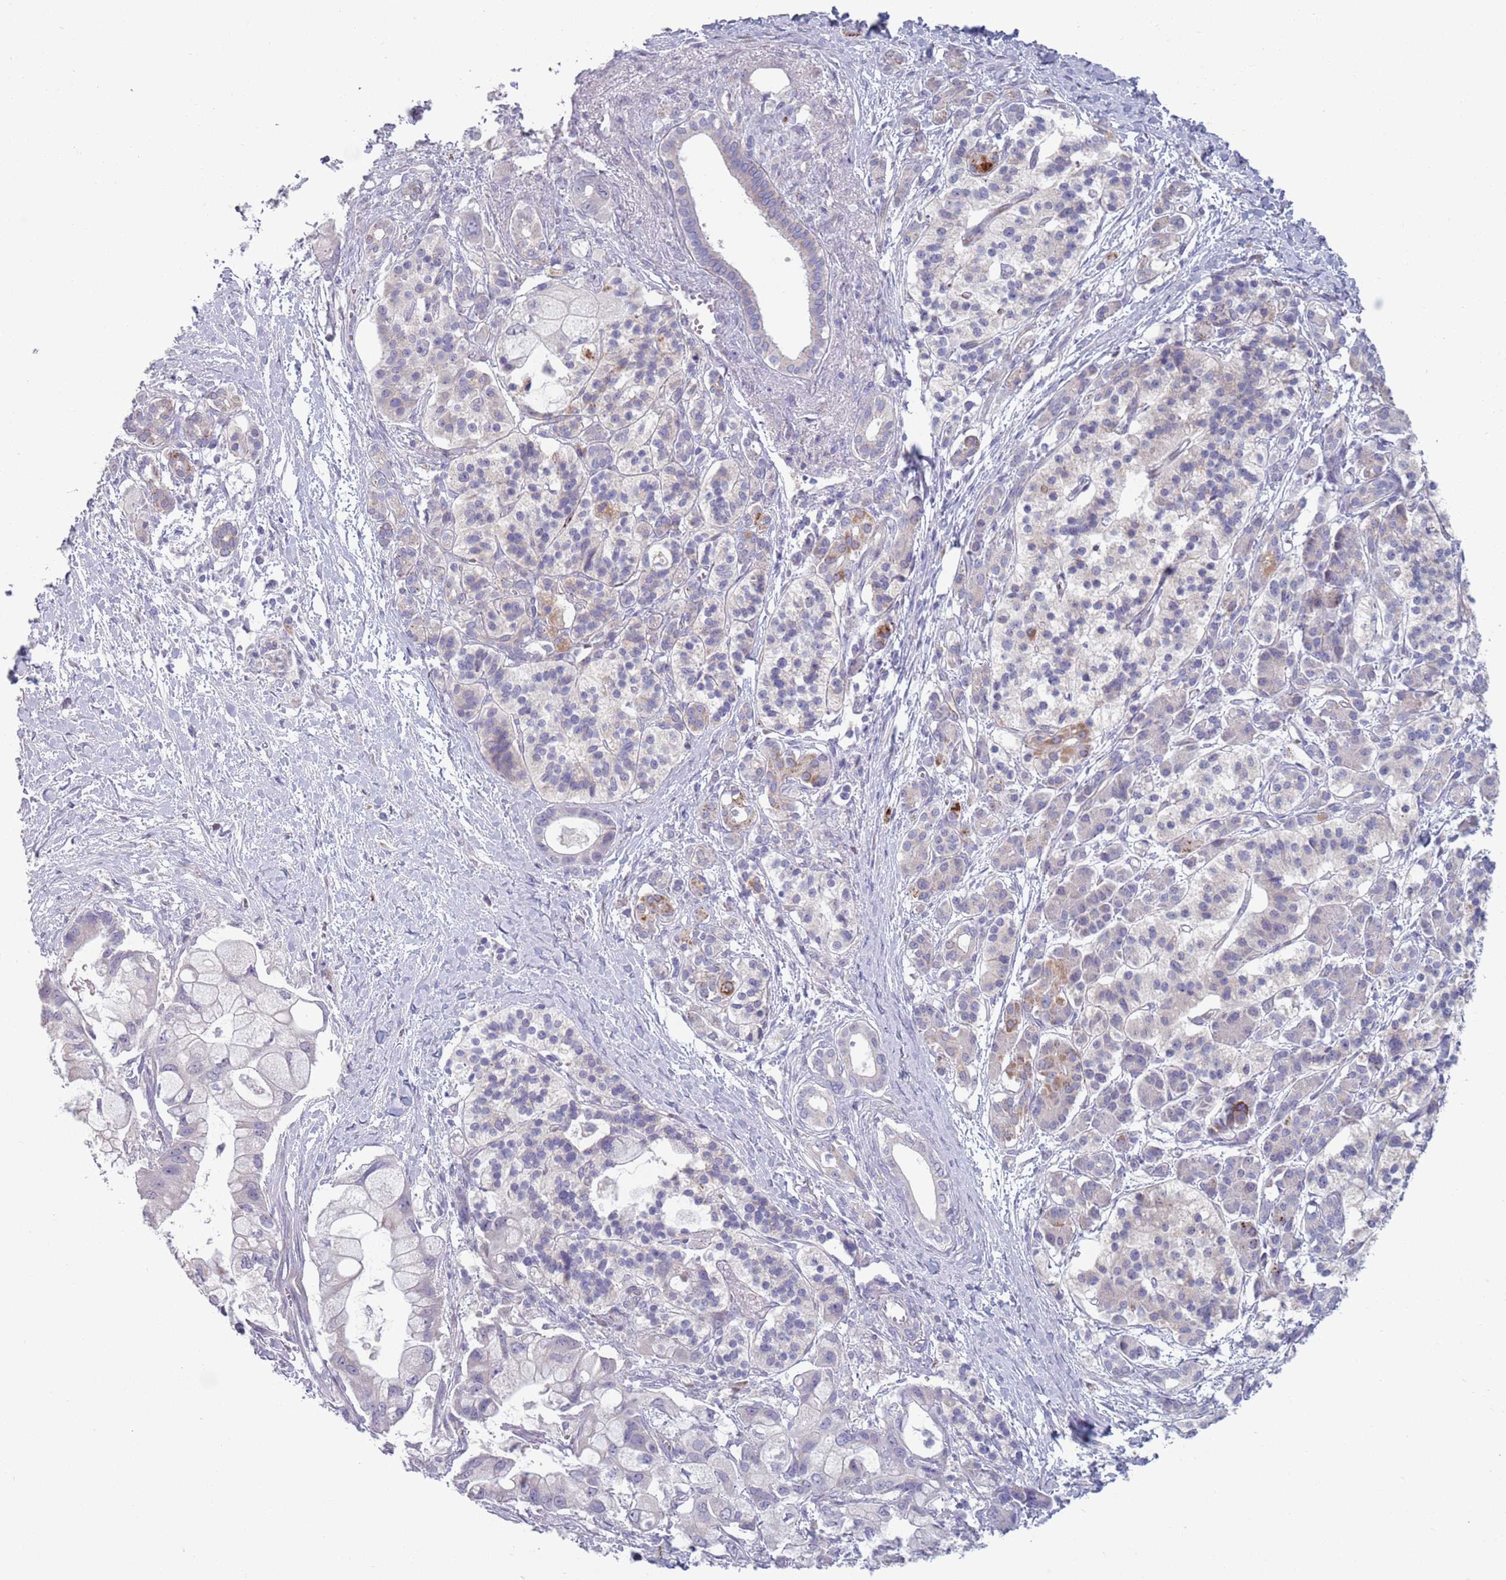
{"staining": {"intensity": "negative", "quantity": "none", "location": "none"}, "tissue": "pancreatic cancer", "cell_type": "Tumor cells", "image_type": "cancer", "snomed": [{"axis": "morphology", "description": "Adenocarcinoma, NOS"}, {"axis": "topography", "description": "Pancreas"}], "caption": "Immunohistochemistry (IHC) histopathology image of human pancreatic cancer stained for a protein (brown), which demonstrates no expression in tumor cells.", "gene": "TYW1", "patient": {"sex": "male", "age": 68}}